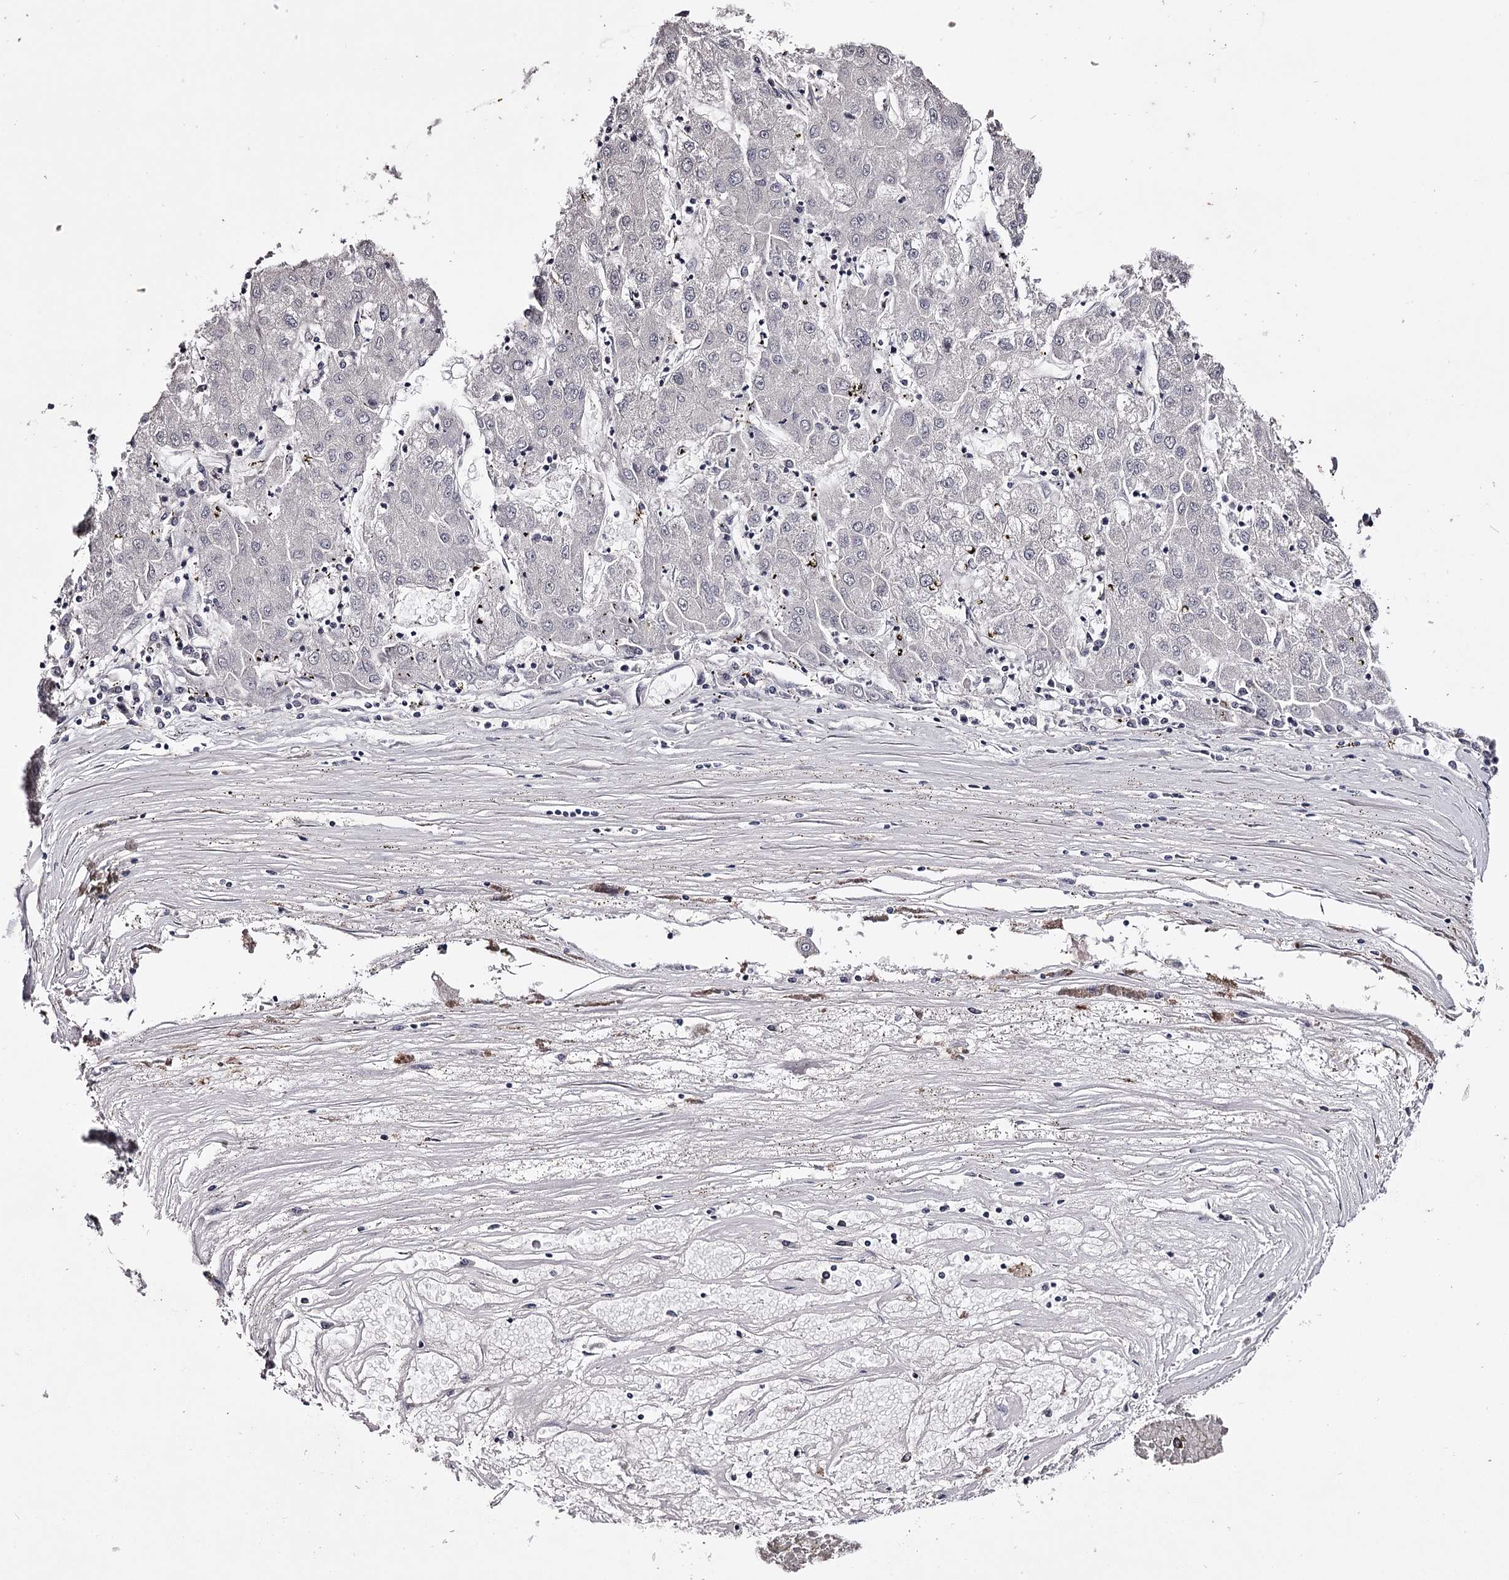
{"staining": {"intensity": "negative", "quantity": "none", "location": "none"}, "tissue": "liver cancer", "cell_type": "Tumor cells", "image_type": "cancer", "snomed": [{"axis": "morphology", "description": "Carcinoma, Hepatocellular, NOS"}, {"axis": "topography", "description": "Liver"}], "caption": "Human liver cancer stained for a protein using IHC demonstrates no staining in tumor cells.", "gene": "PRM2", "patient": {"sex": "male", "age": 72}}